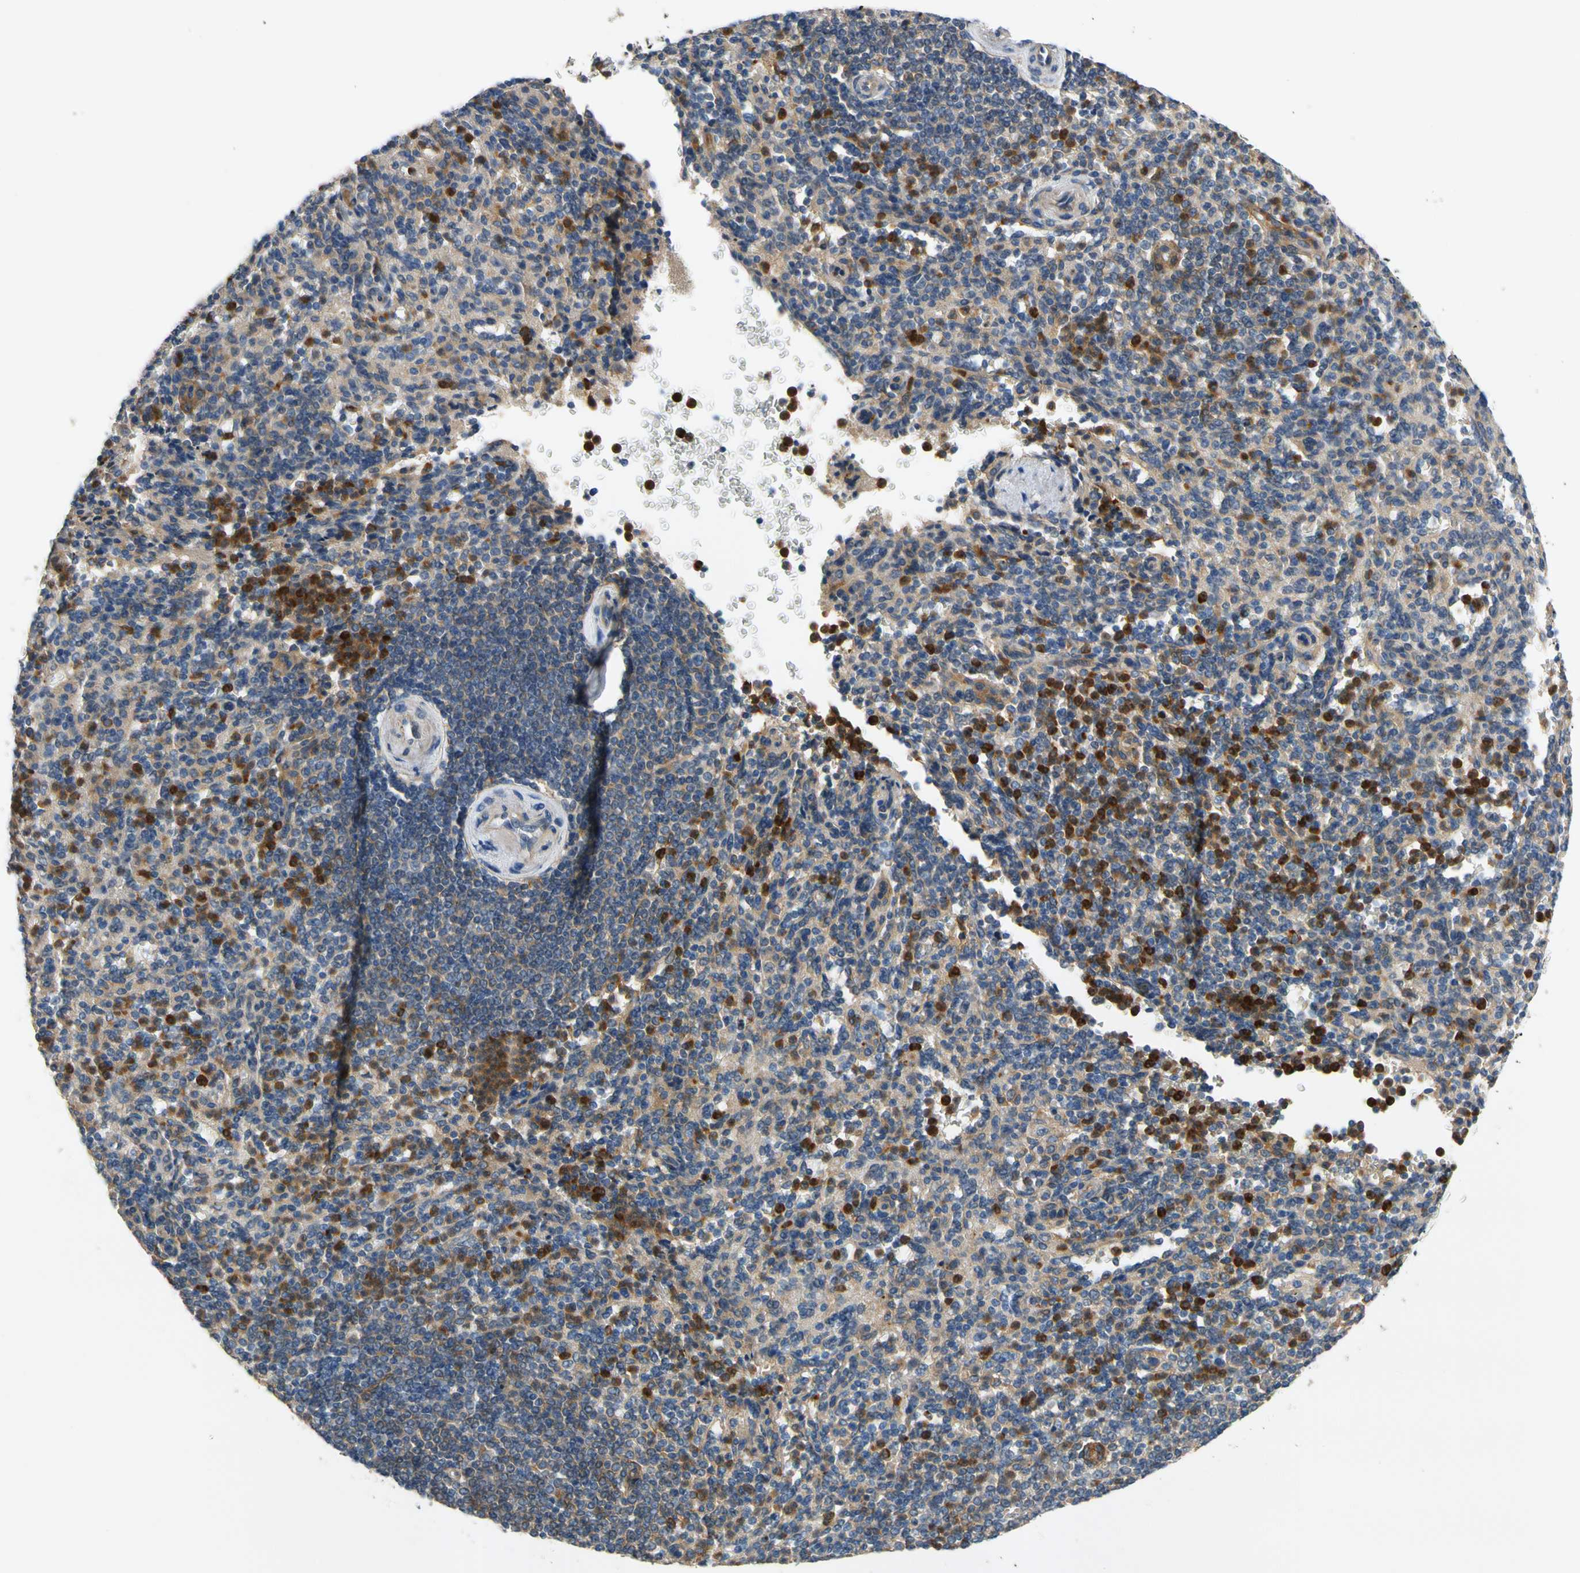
{"staining": {"intensity": "strong", "quantity": "<25%", "location": "nuclear"}, "tissue": "spleen", "cell_type": "Cells in red pulp", "image_type": "normal", "snomed": [{"axis": "morphology", "description": "Normal tissue, NOS"}, {"axis": "topography", "description": "Spleen"}], "caption": "Human spleen stained with a brown dye displays strong nuclear positive expression in about <25% of cells in red pulp.", "gene": "SIGLEC5", "patient": {"sex": "female", "age": 74}}